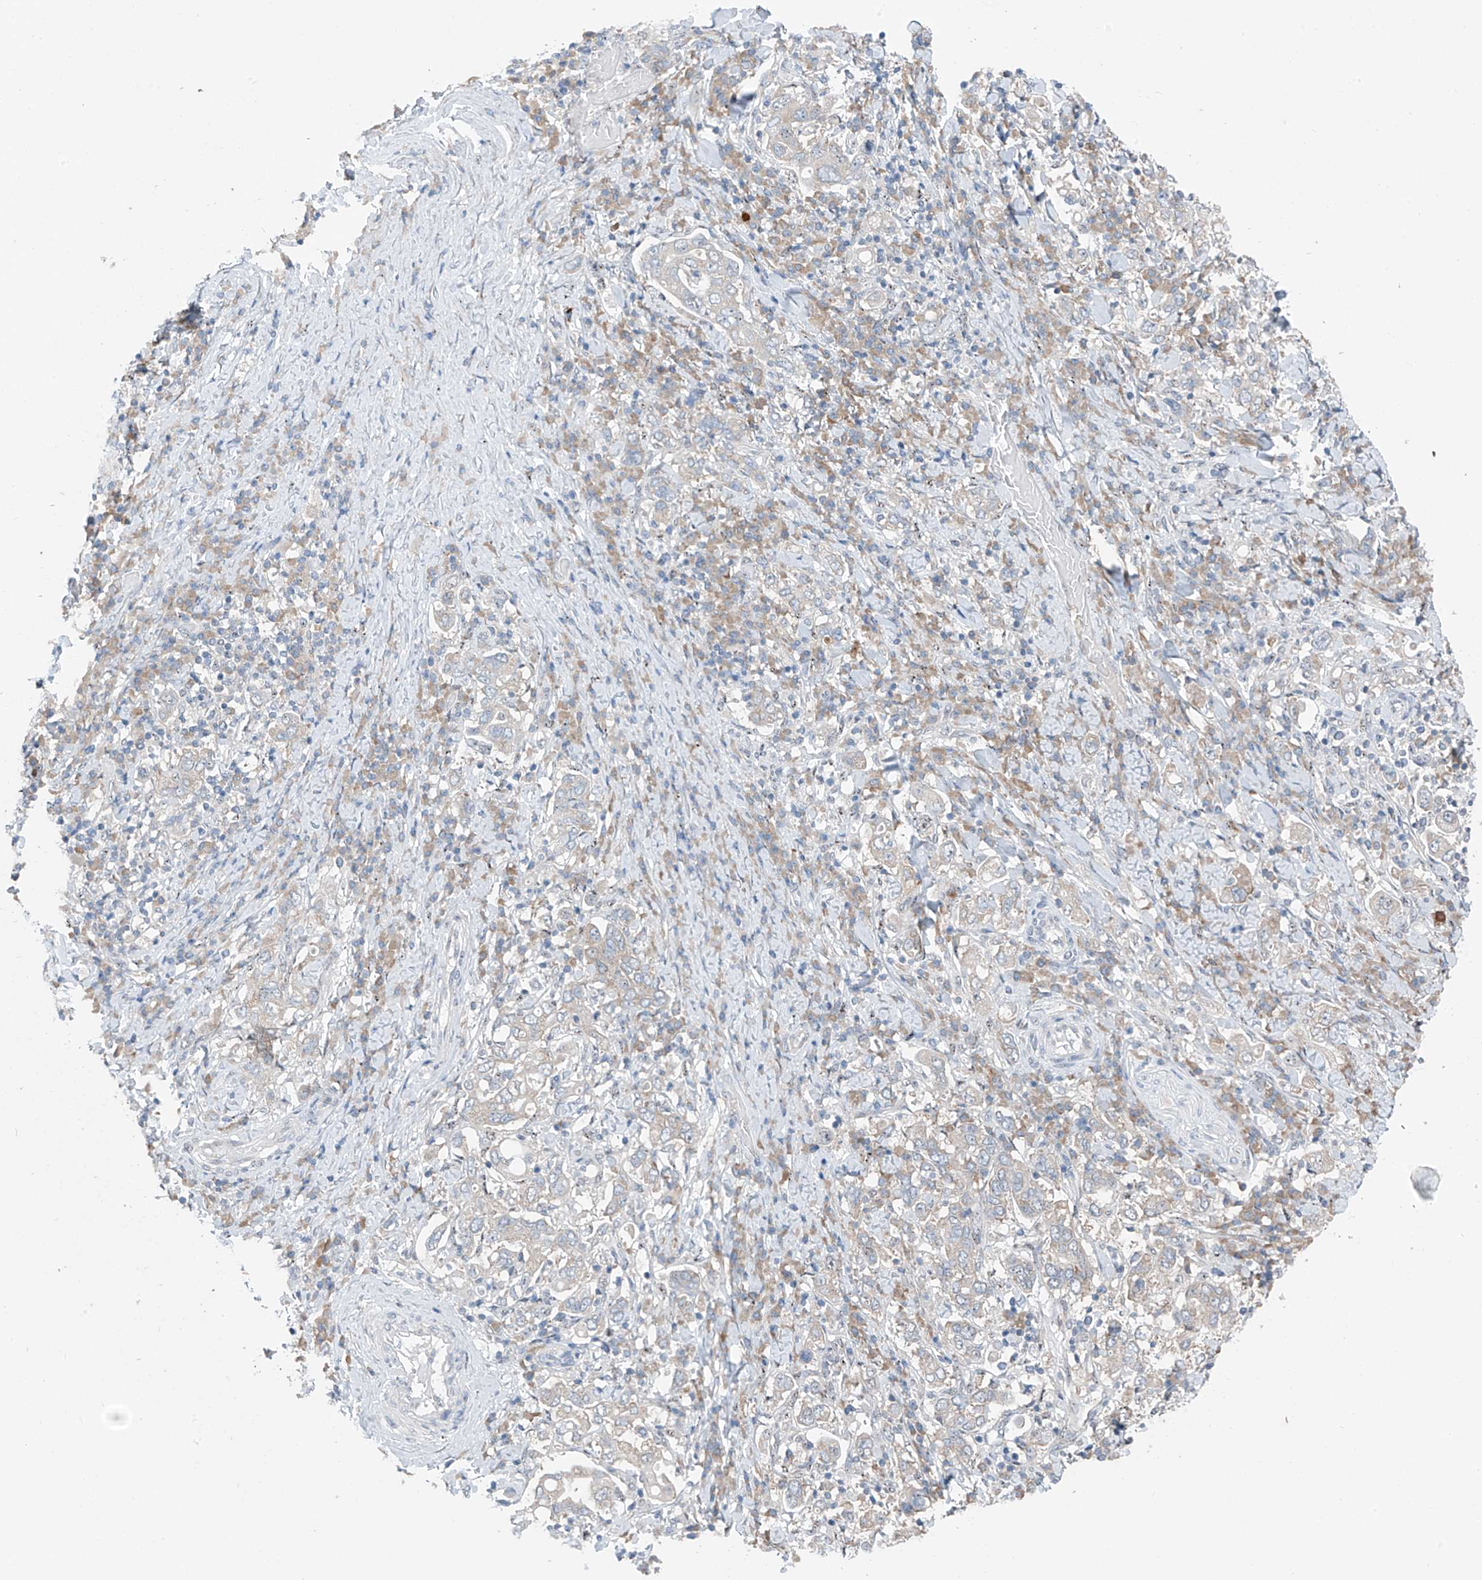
{"staining": {"intensity": "weak", "quantity": "<25%", "location": "cytoplasmic/membranous"}, "tissue": "stomach cancer", "cell_type": "Tumor cells", "image_type": "cancer", "snomed": [{"axis": "morphology", "description": "Adenocarcinoma, NOS"}, {"axis": "topography", "description": "Stomach, upper"}], "caption": "The histopathology image reveals no staining of tumor cells in adenocarcinoma (stomach).", "gene": "RPL4", "patient": {"sex": "male", "age": 62}}